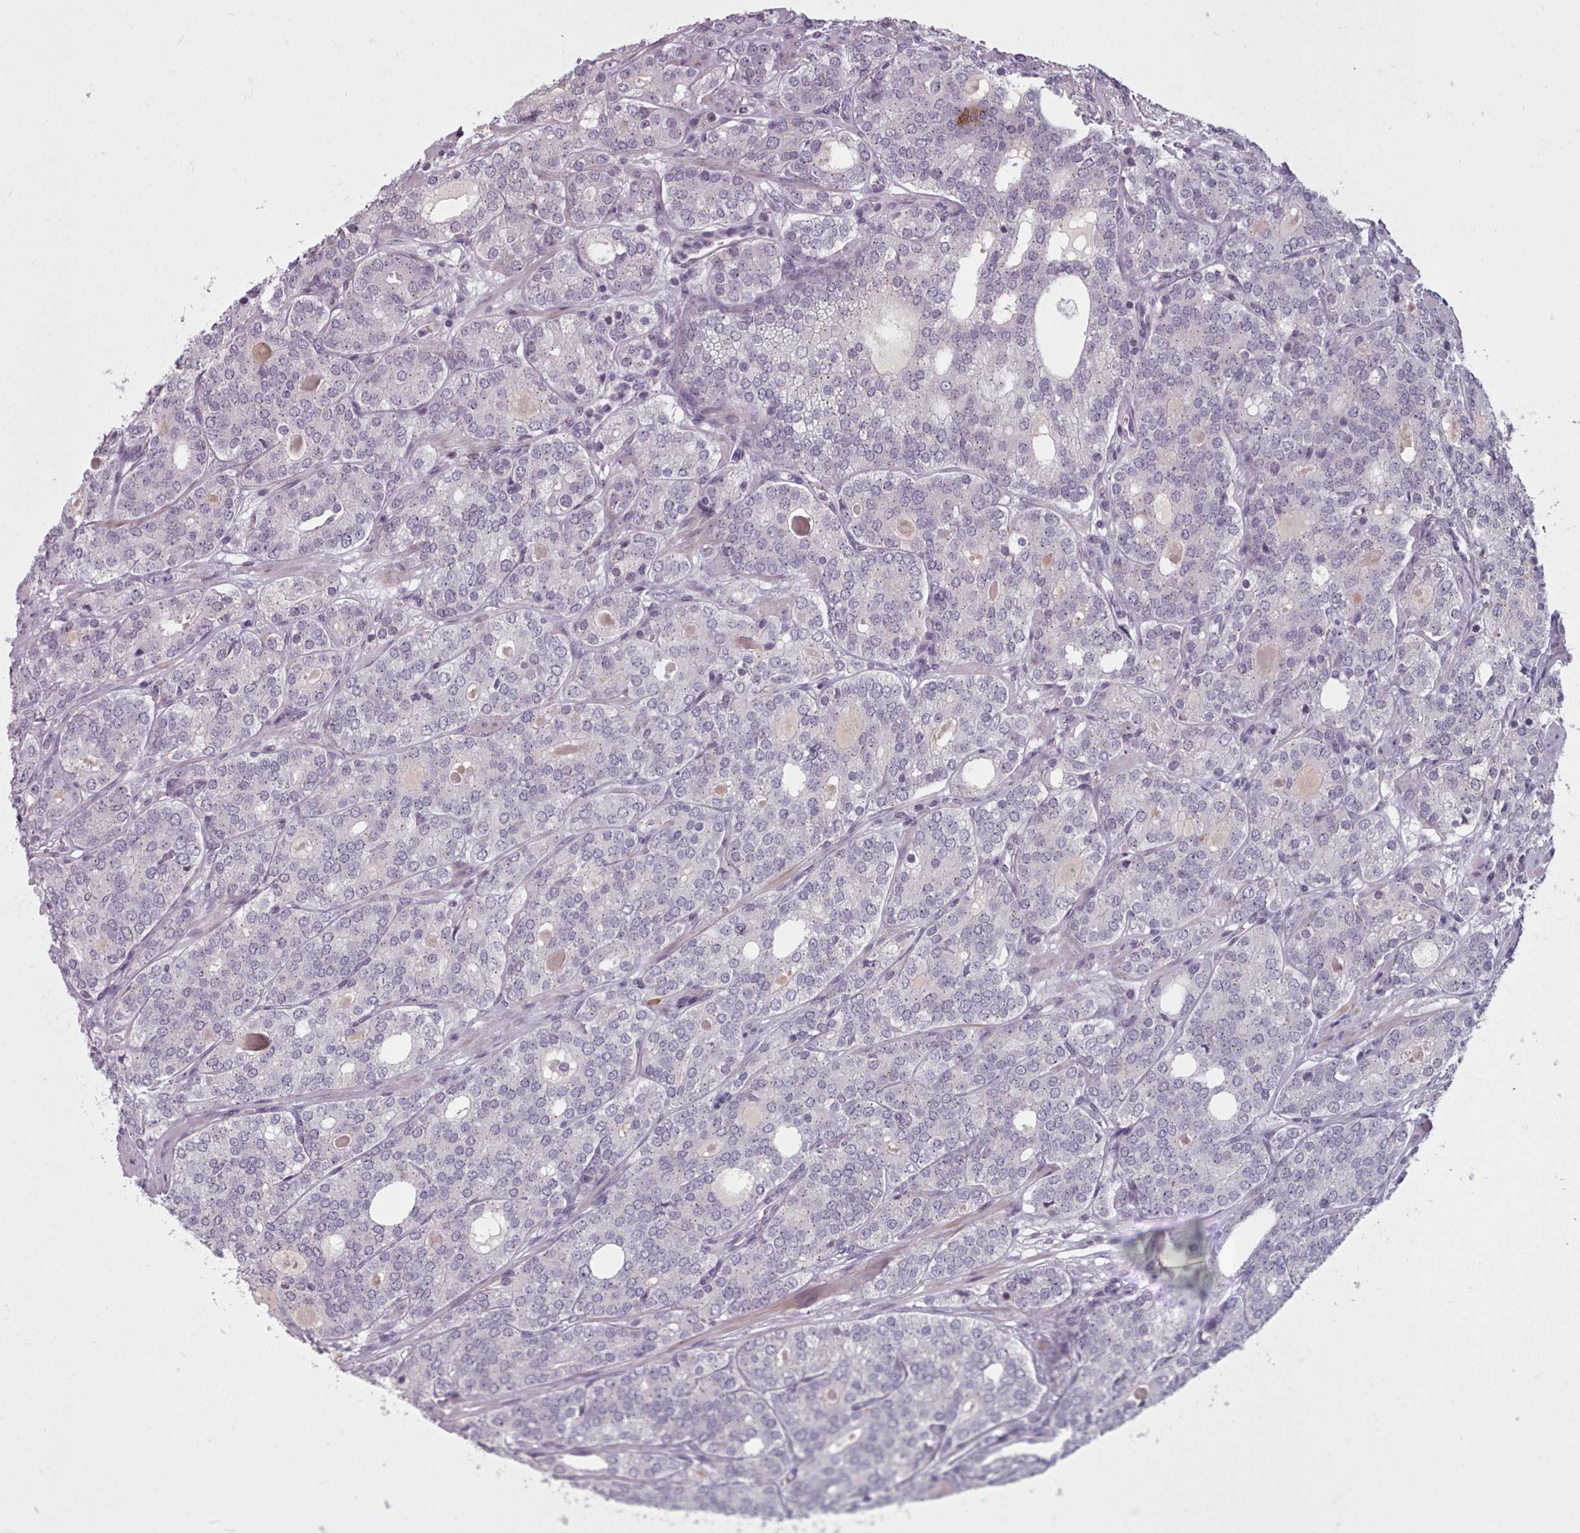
{"staining": {"intensity": "negative", "quantity": "none", "location": "none"}, "tissue": "prostate cancer", "cell_type": "Tumor cells", "image_type": "cancer", "snomed": [{"axis": "morphology", "description": "Adenocarcinoma, High grade"}, {"axis": "topography", "description": "Prostate"}], "caption": "Immunohistochemistry (IHC) photomicrograph of prostate cancer (high-grade adenocarcinoma) stained for a protein (brown), which displays no expression in tumor cells.", "gene": "PBX4", "patient": {"sex": "male", "age": 64}}